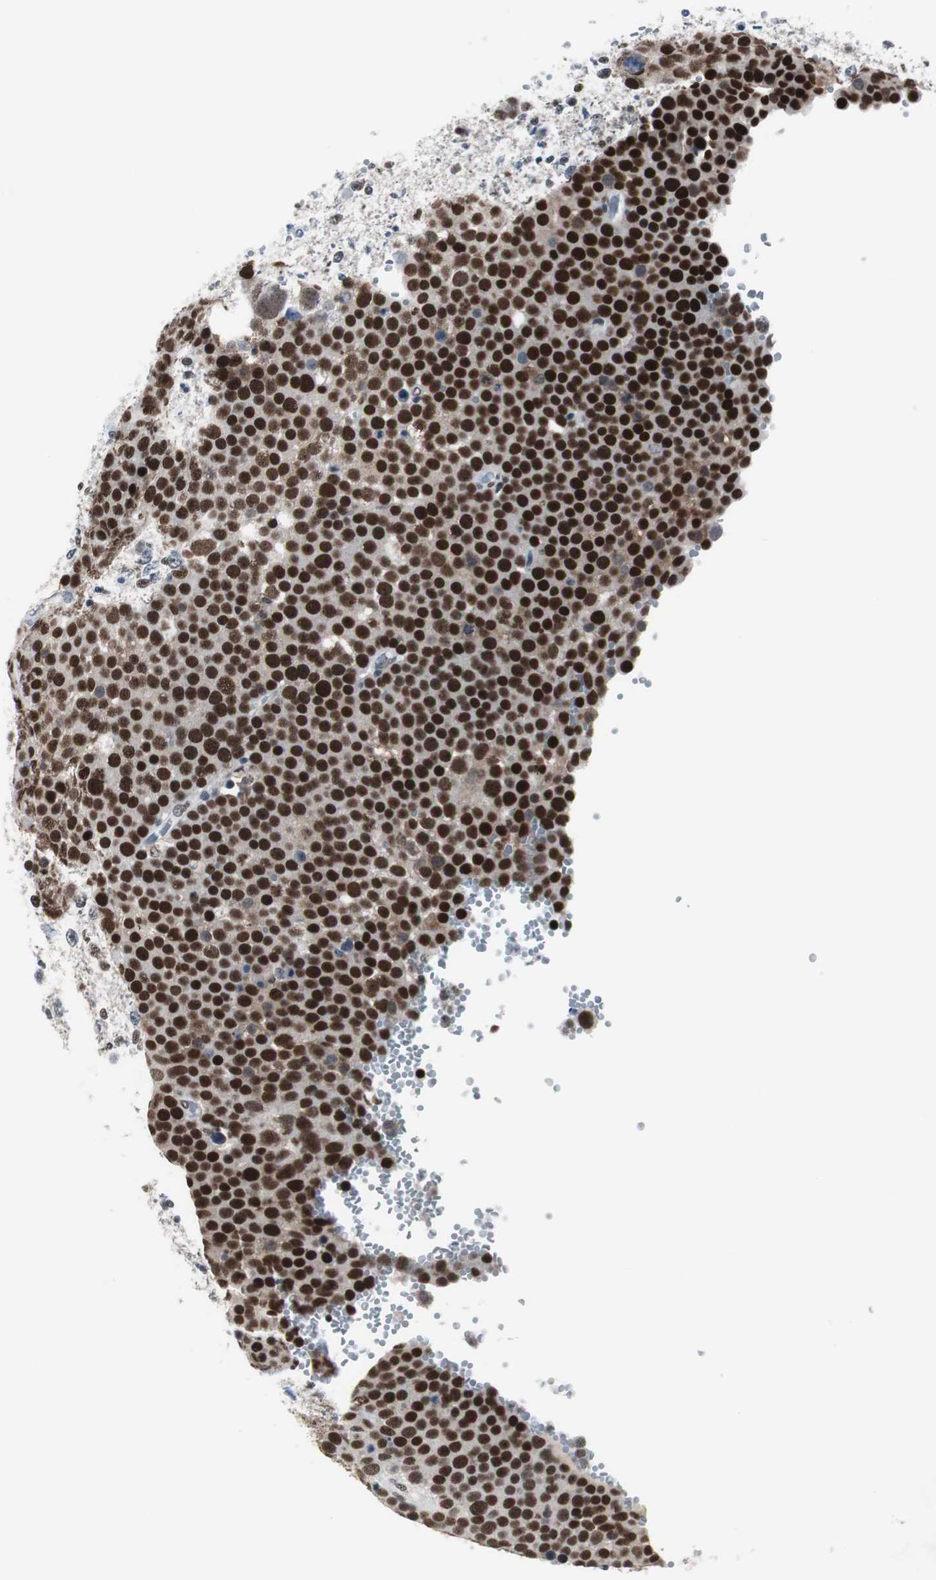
{"staining": {"intensity": "strong", "quantity": ">75%", "location": "nuclear"}, "tissue": "testis cancer", "cell_type": "Tumor cells", "image_type": "cancer", "snomed": [{"axis": "morphology", "description": "Seminoma, NOS"}, {"axis": "topography", "description": "Testis"}], "caption": "Seminoma (testis) stained with immunohistochemistry reveals strong nuclear staining in approximately >75% of tumor cells.", "gene": "RAD9A", "patient": {"sex": "male", "age": 71}}